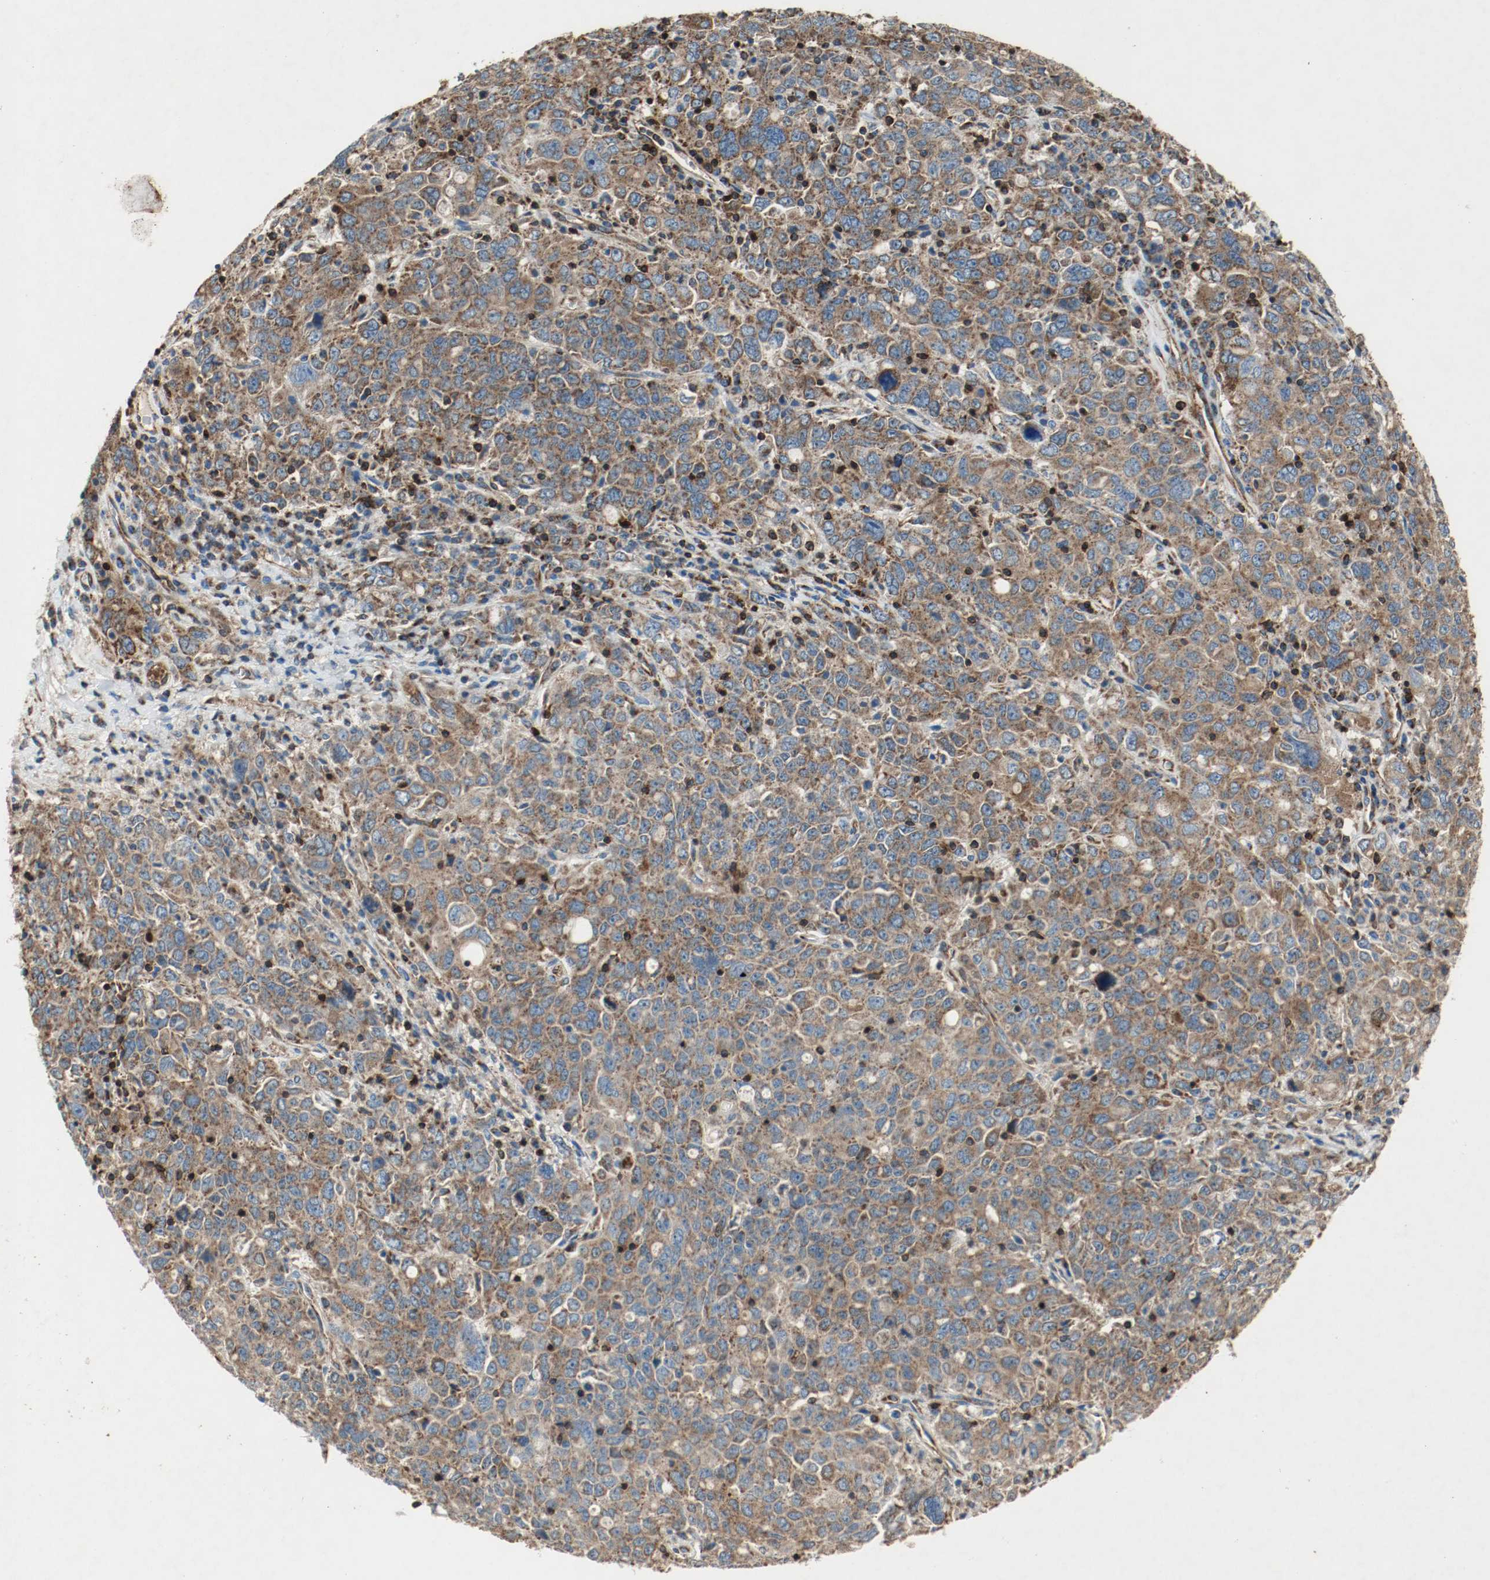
{"staining": {"intensity": "strong", "quantity": ">75%", "location": "cytoplasmic/membranous"}, "tissue": "ovarian cancer", "cell_type": "Tumor cells", "image_type": "cancer", "snomed": [{"axis": "morphology", "description": "Carcinoma, endometroid"}, {"axis": "topography", "description": "Ovary"}], "caption": "Immunohistochemical staining of ovarian cancer (endometroid carcinoma) displays high levels of strong cytoplasmic/membranous protein staining in approximately >75% of tumor cells.", "gene": "PLCG1", "patient": {"sex": "female", "age": 62}}